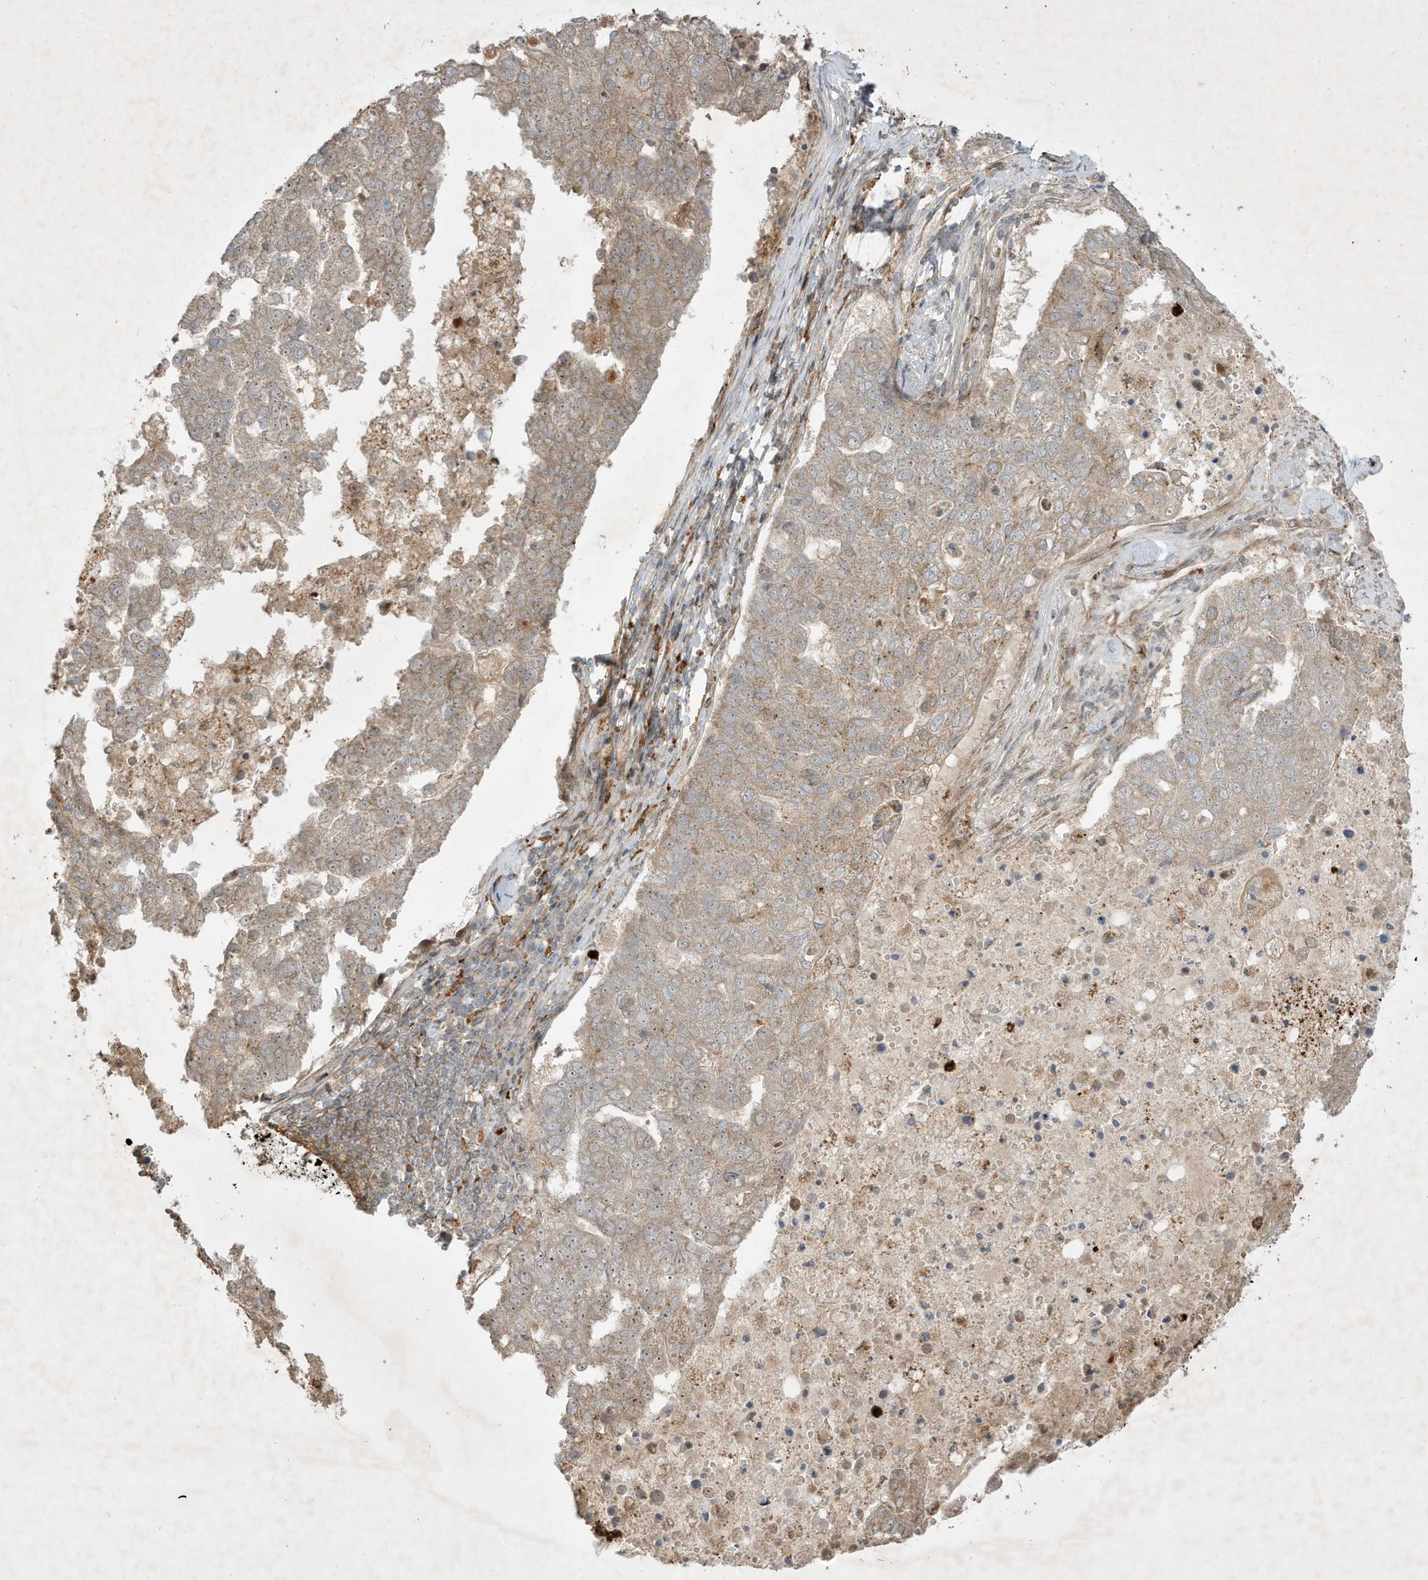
{"staining": {"intensity": "moderate", "quantity": "25%-75%", "location": "cytoplasmic/membranous"}, "tissue": "pancreatic cancer", "cell_type": "Tumor cells", "image_type": "cancer", "snomed": [{"axis": "morphology", "description": "Adenocarcinoma, NOS"}, {"axis": "topography", "description": "Pancreas"}], "caption": "Moderate cytoplasmic/membranous expression is appreciated in approximately 25%-75% of tumor cells in pancreatic adenocarcinoma.", "gene": "IFT57", "patient": {"sex": "female", "age": 61}}